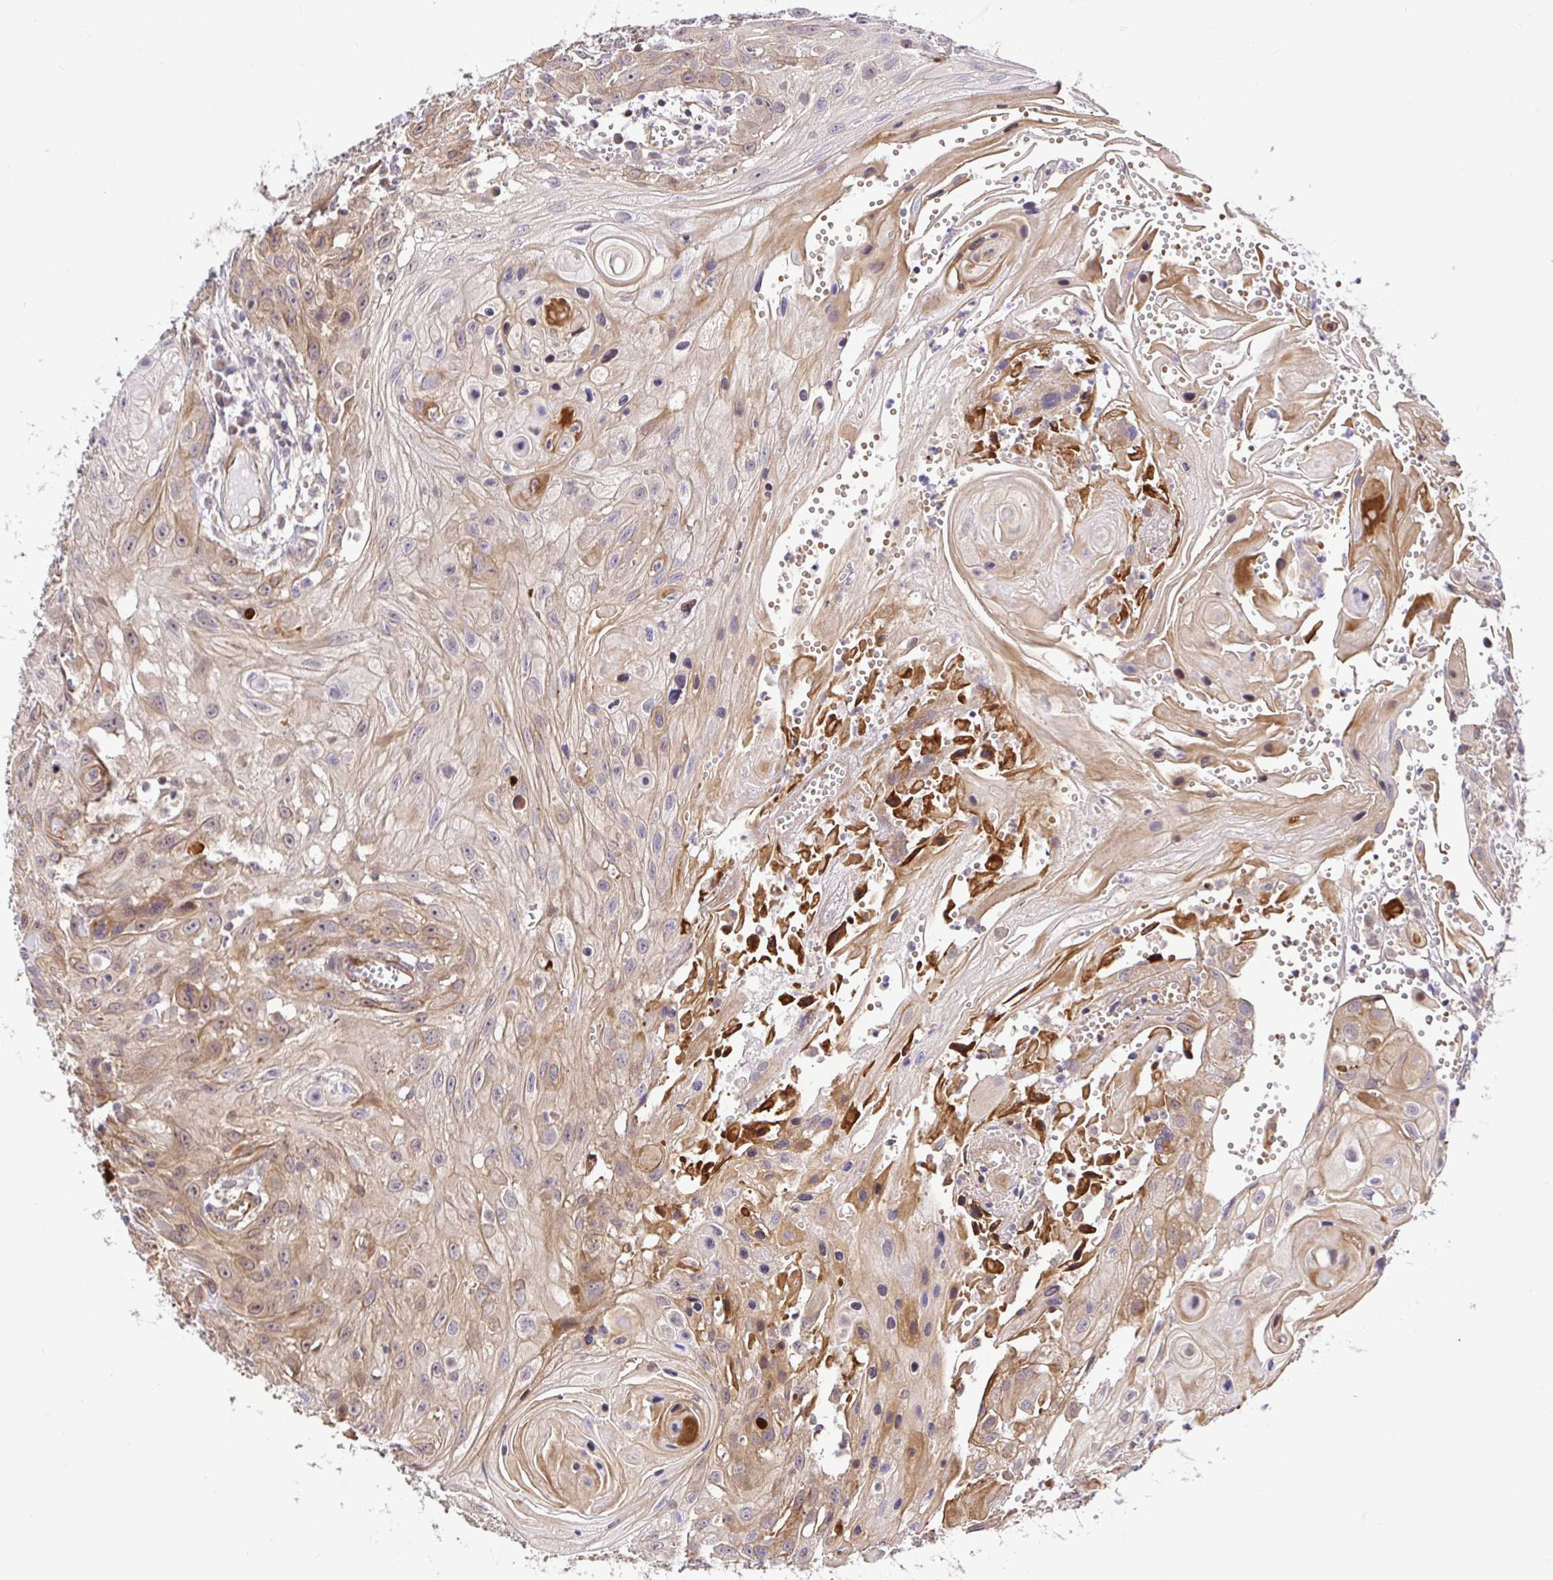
{"staining": {"intensity": "weak", "quantity": "25%-75%", "location": "cytoplasmic/membranous"}, "tissue": "head and neck cancer", "cell_type": "Tumor cells", "image_type": "cancer", "snomed": [{"axis": "morphology", "description": "Squamous cell carcinoma, NOS"}, {"axis": "topography", "description": "Oral tissue"}, {"axis": "topography", "description": "Head-Neck"}], "caption": "IHC photomicrograph of neoplastic tissue: squamous cell carcinoma (head and neck) stained using immunohistochemistry (IHC) reveals low levels of weak protein expression localized specifically in the cytoplasmic/membranous of tumor cells, appearing as a cytoplasmic/membranous brown color.", "gene": "TRIM55", "patient": {"sex": "male", "age": 58}}